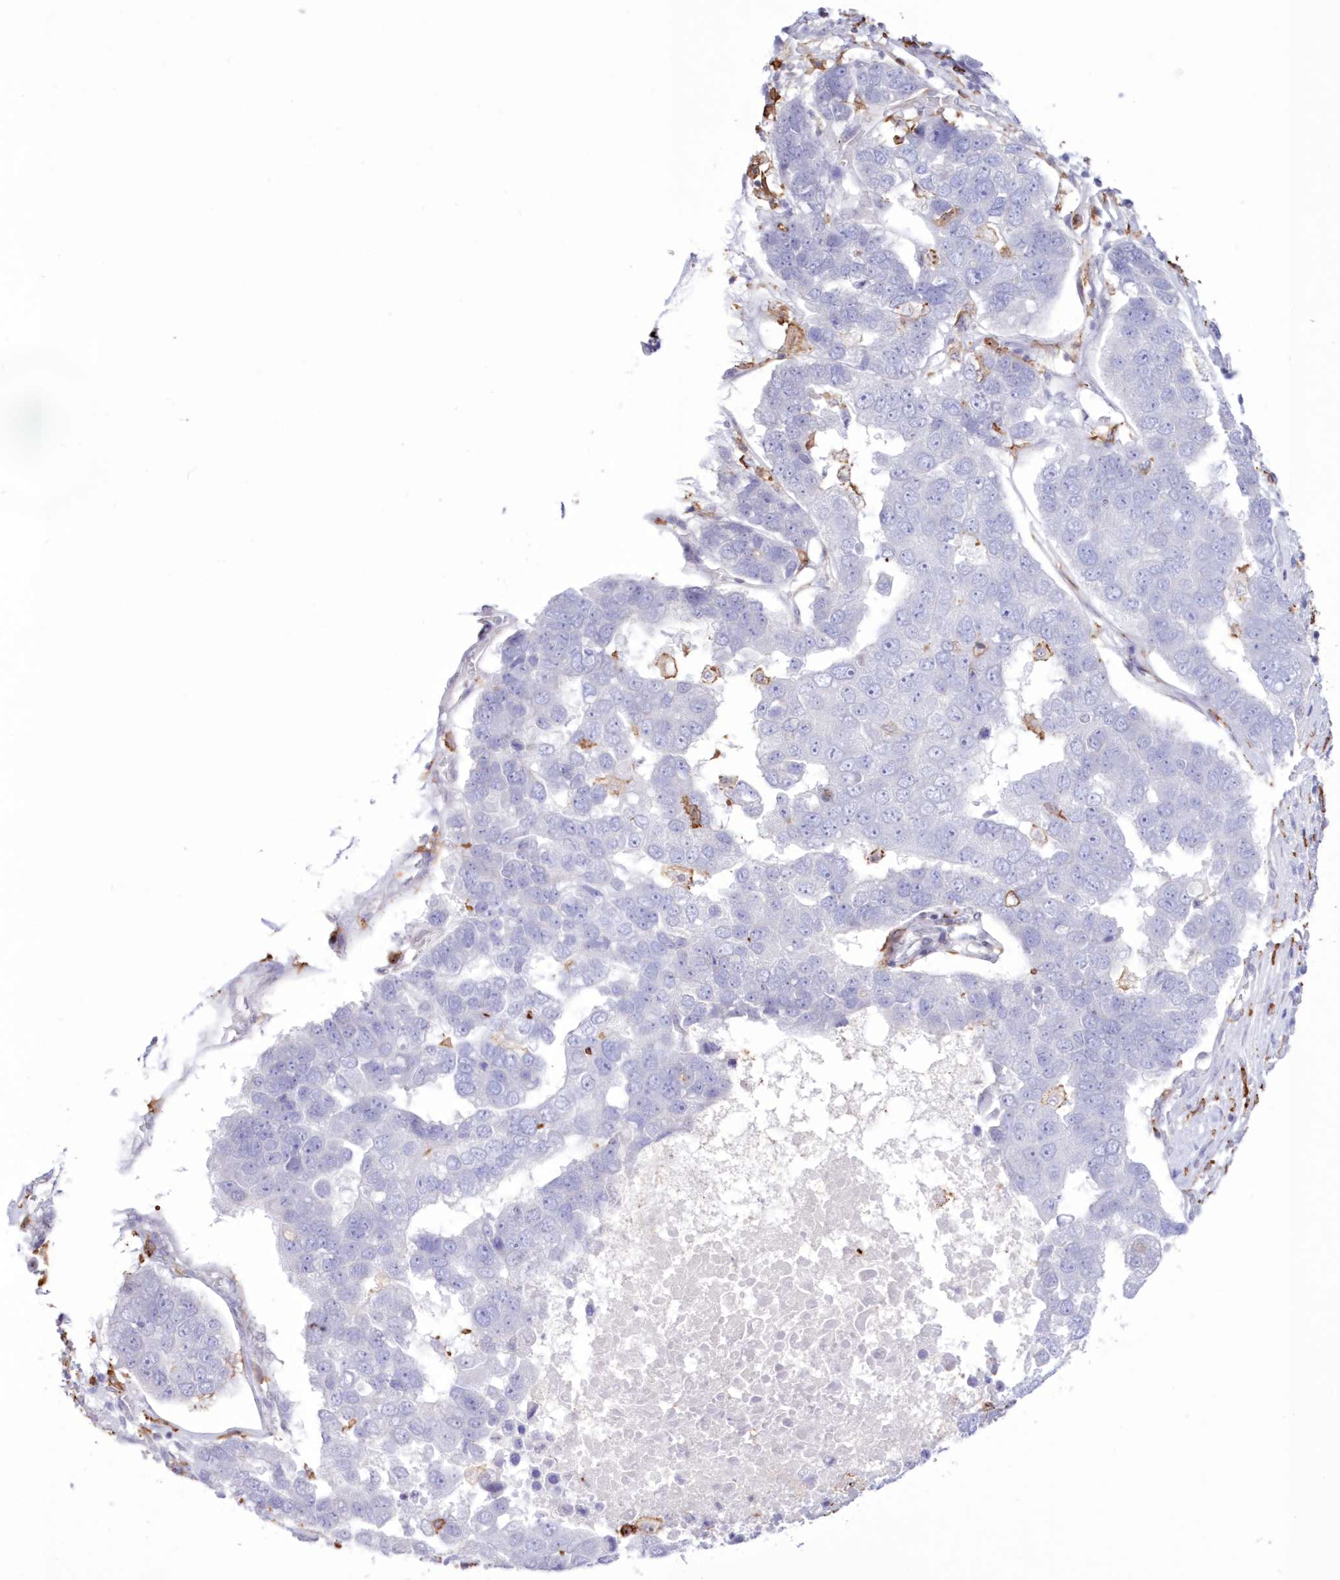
{"staining": {"intensity": "negative", "quantity": "none", "location": "none"}, "tissue": "pancreatic cancer", "cell_type": "Tumor cells", "image_type": "cancer", "snomed": [{"axis": "morphology", "description": "Adenocarcinoma, NOS"}, {"axis": "topography", "description": "Pancreas"}], "caption": "Image shows no protein staining in tumor cells of pancreatic cancer (adenocarcinoma) tissue. The staining was performed using DAB (3,3'-diaminobenzidine) to visualize the protein expression in brown, while the nuclei were stained in blue with hematoxylin (Magnification: 20x).", "gene": "C11orf1", "patient": {"sex": "female", "age": 61}}